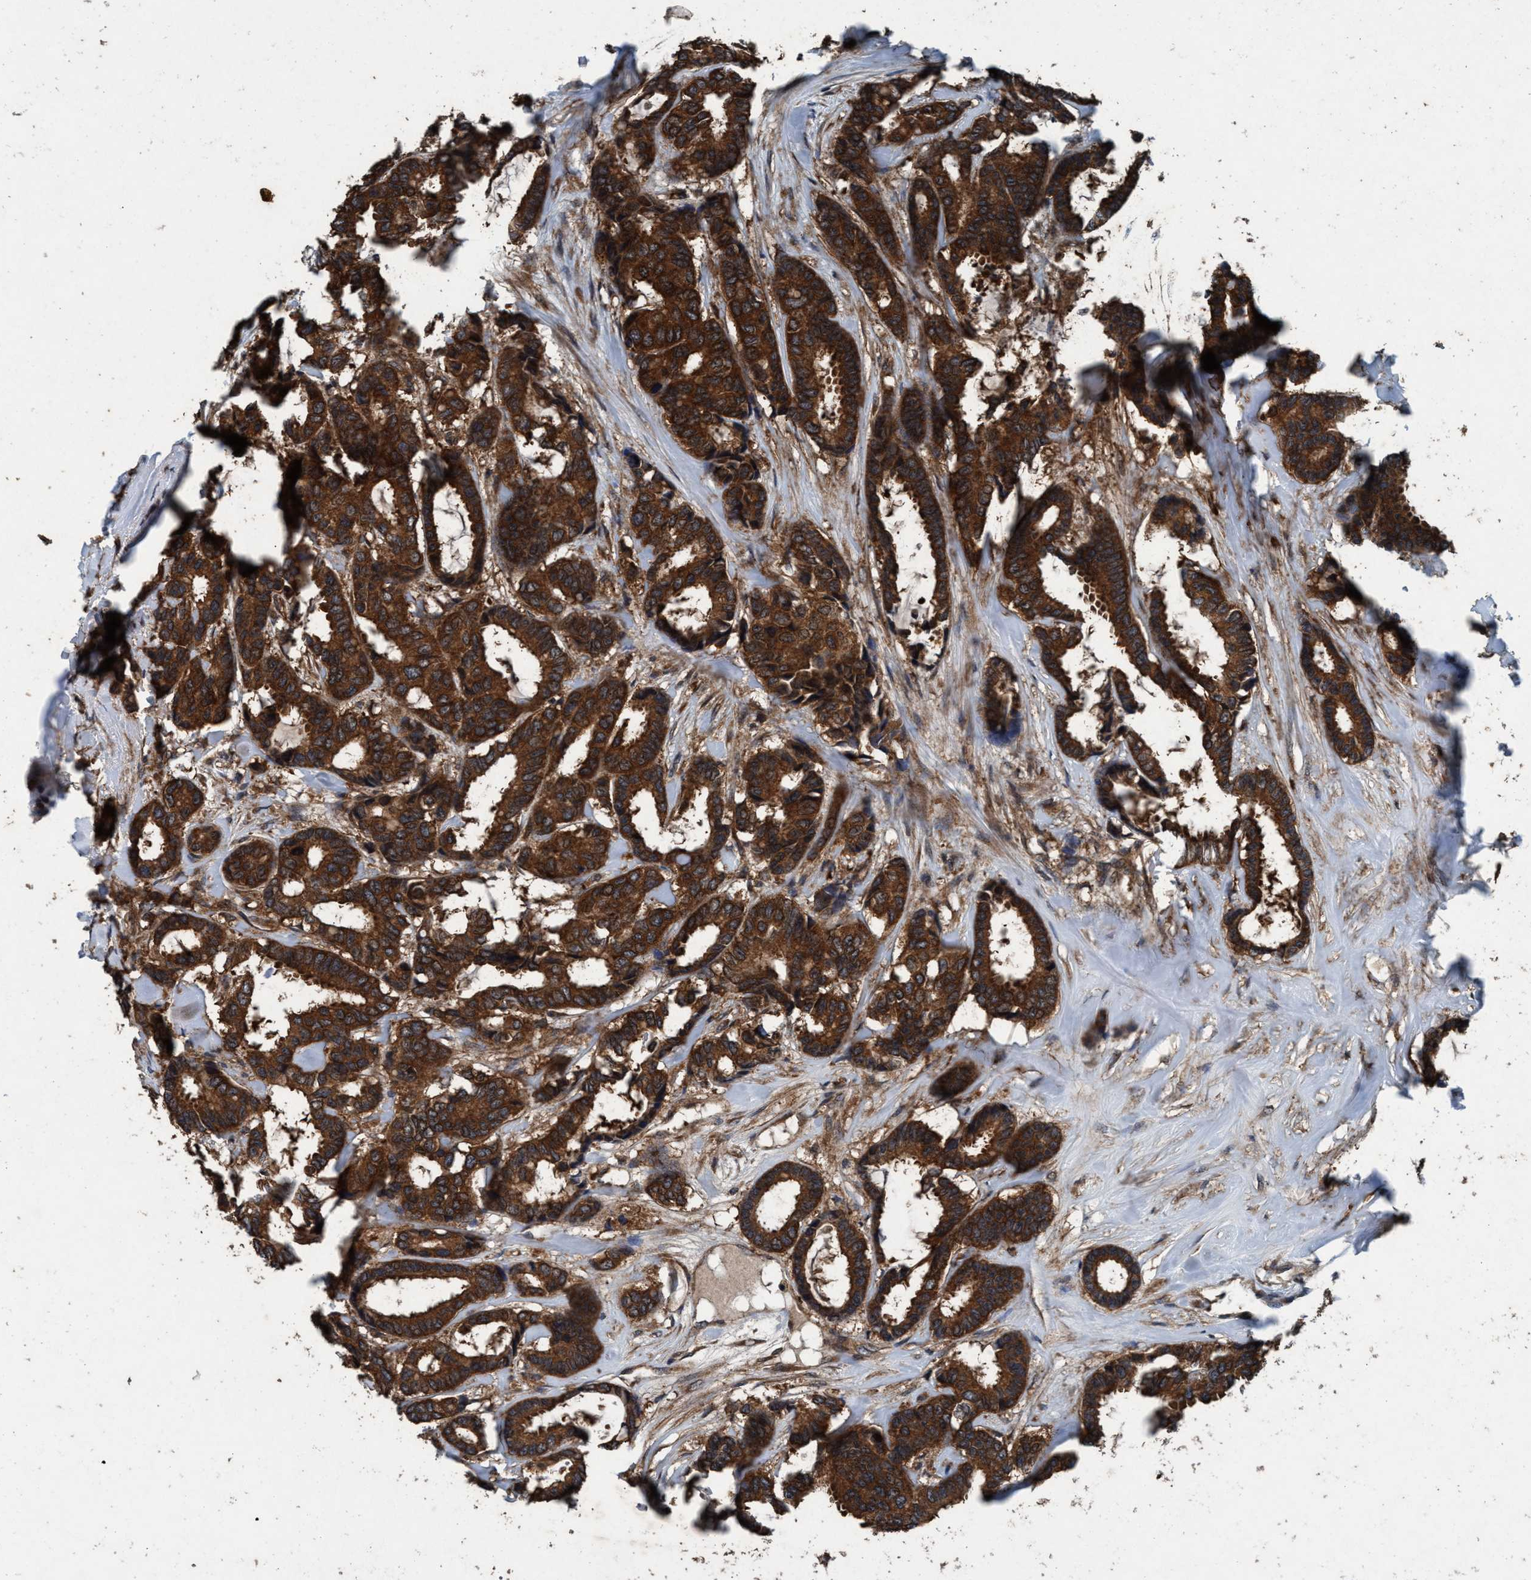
{"staining": {"intensity": "strong", "quantity": ">75%", "location": "cytoplasmic/membranous"}, "tissue": "breast cancer", "cell_type": "Tumor cells", "image_type": "cancer", "snomed": [{"axis": "morphology", "description": "Duct carcinoma"}, {"axis": "topography", "description": "Breast"}], "caption": "A brown stain labels strong cytoplasmic/membranous positivity of a protein in breast cancer tumor cells. (DAB (3,3'-diaminobenzidine) = brown stain, brightfield microscopy at high magnification).", "gene": "AKT1S1", "patient": {"sex": "female", "age": 87}}